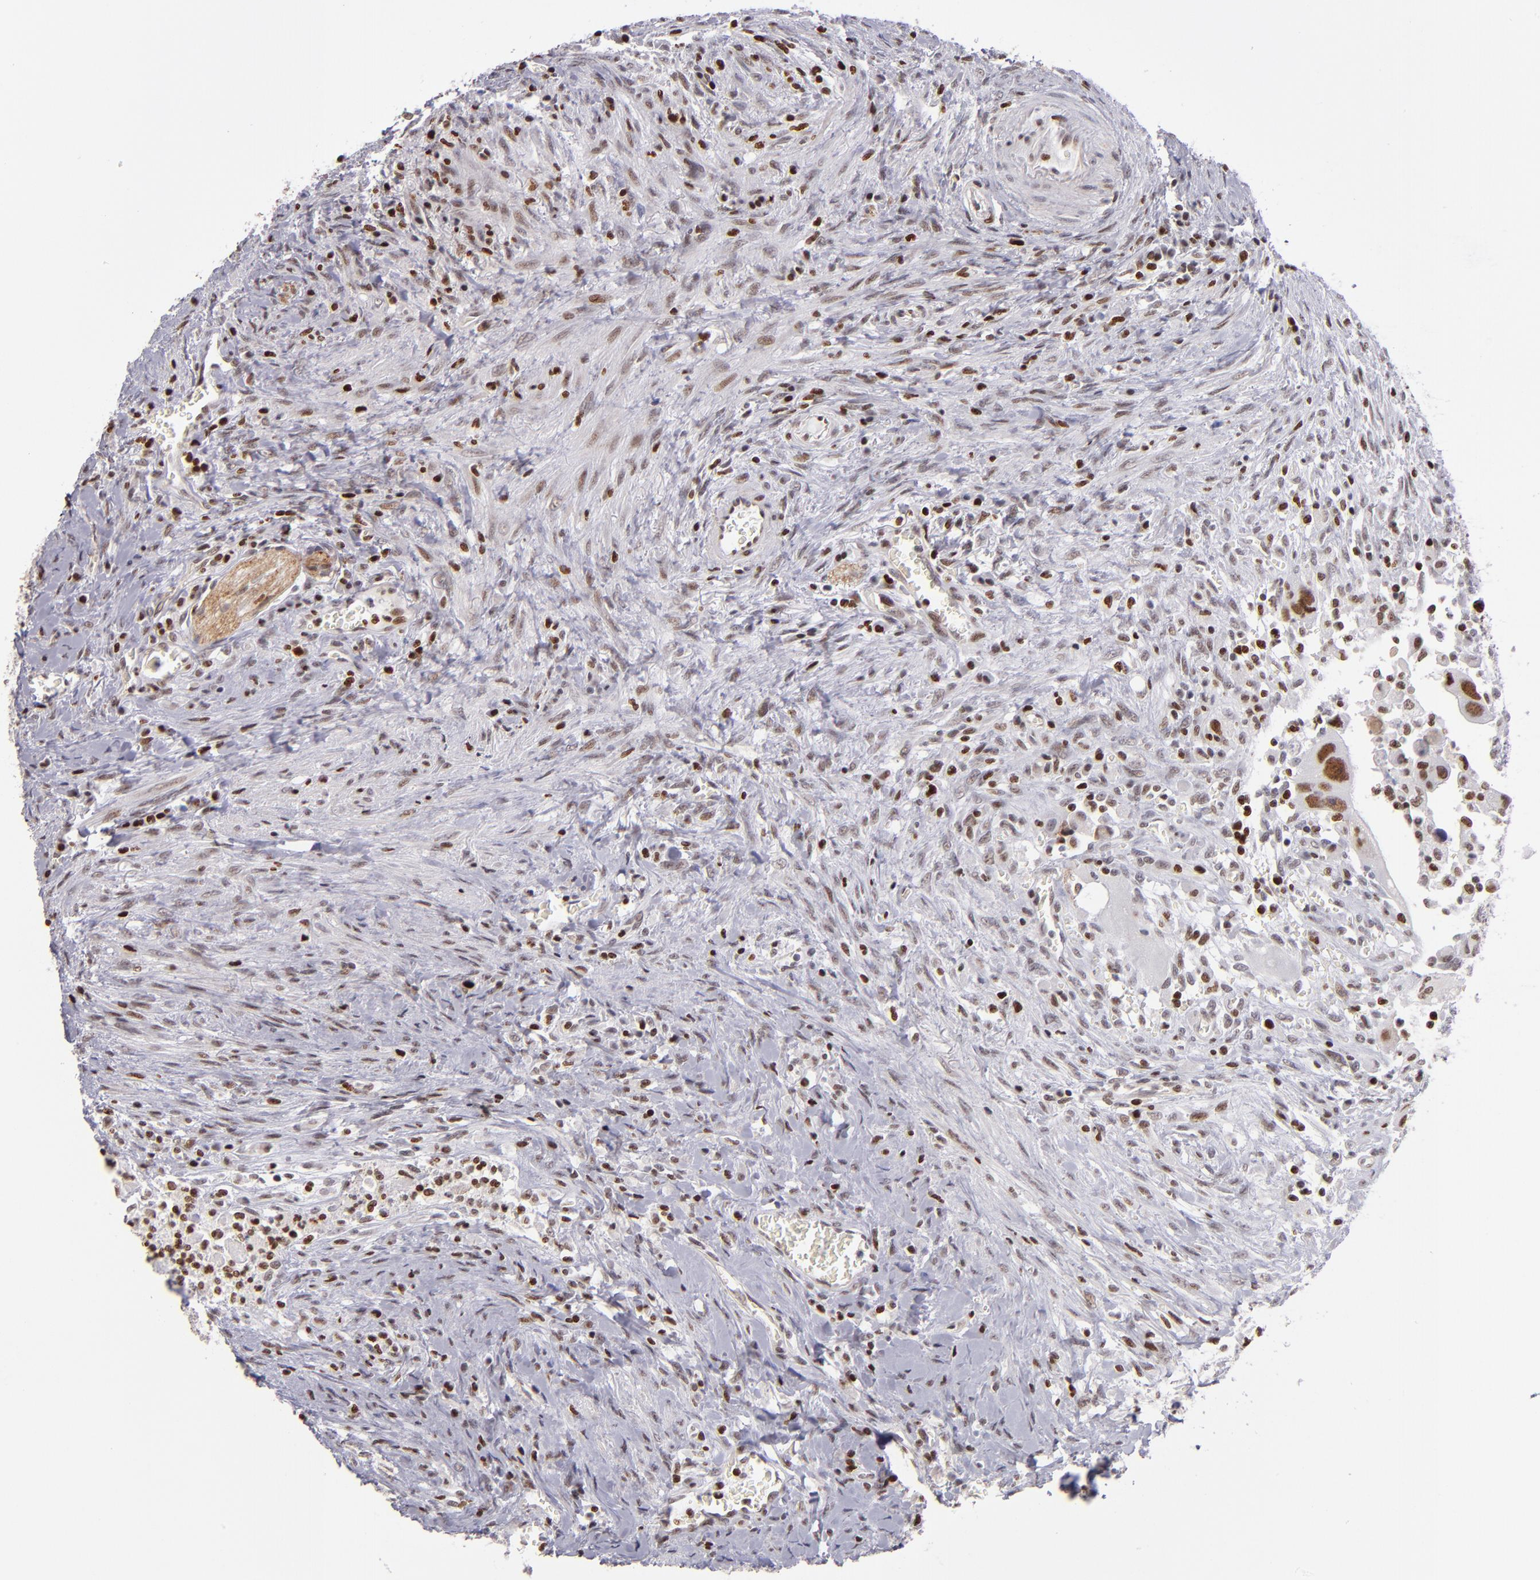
{"staining": {"intensity": "moderate", "quantity": ">75%", "location": "nuclear"}, "tissue": "colorectal cancer", "cell_type": "Tumor cells", "image_type": "cancer", "snomed": [{"axis": "morphology", "description": "Adenocarcinoma, NOS"}, {"axis": "topography", "description": "Rectum"}], "caption": "High-magnification brightfield microscopy of adenocarcinoma (colorectal) stained with DAB (brown) and counterstained with hematoxylin (blue). tumor cells exhibit moderate nuclear expression is appreciated in about>75% of cells.", "gene": "POLA1", "patient": {"sex": "male", "age": 70}}